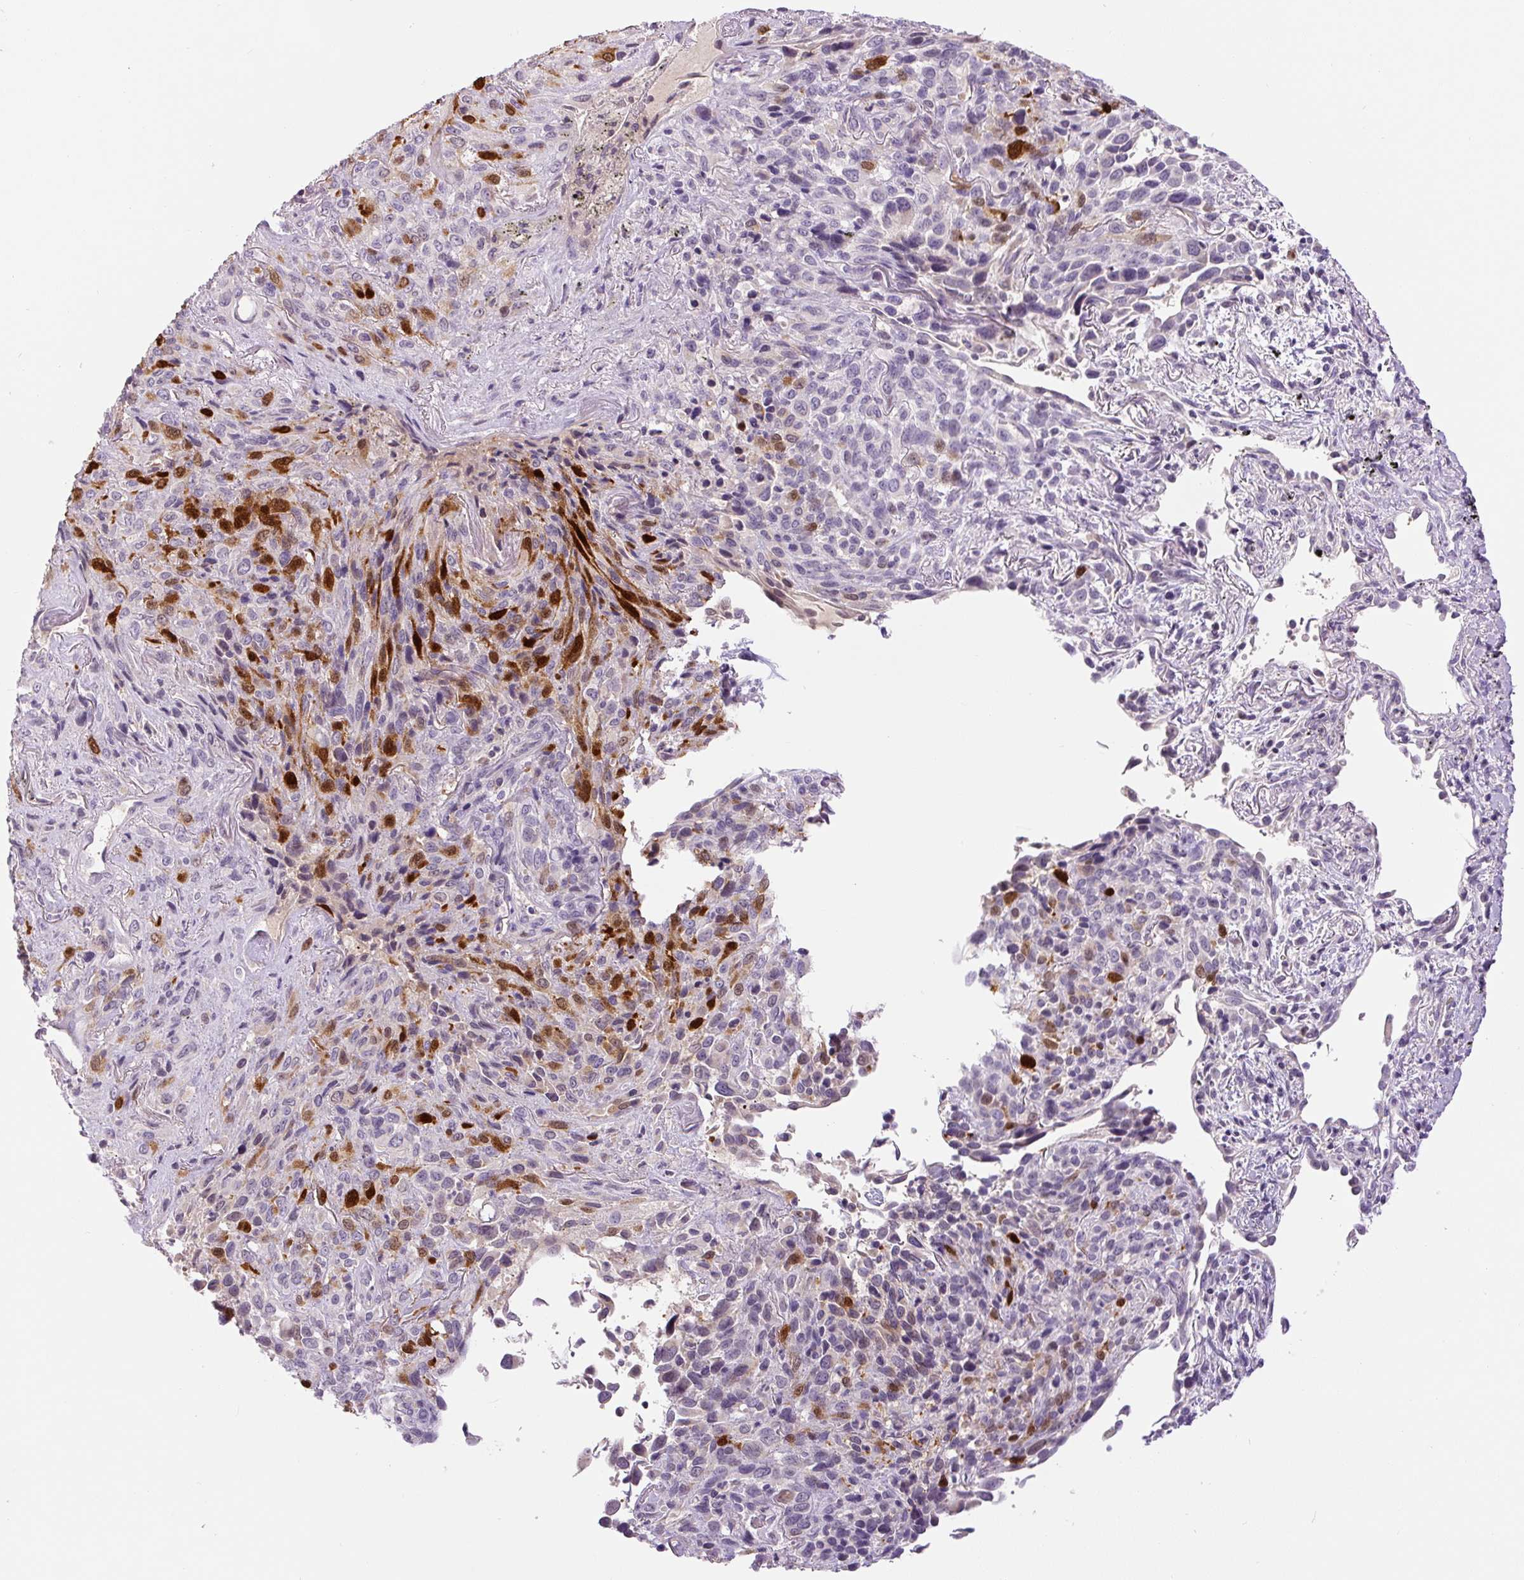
{"staining": {"intensity": "strong", "quantity": "<25%", "location": "cytoplasmic/membranous,nuclear"}, "tissue": "melanoma", "cell_type": "Tumor cells", "image_type": "cancer", "snomed": [{"axis": "morphology", "description": "Malignant melanoma, Metastatic site"}, {"axis": "topography", "description": "Lung"}], "caption": "Melanoma was stained to show a protein in brown. There is medium levels of strong cytoplasmic/membranous and nuclear staining in about <25% of tumor cells.", "gene": "FABP7", "patient": {"sex": "male", "age": 48}}